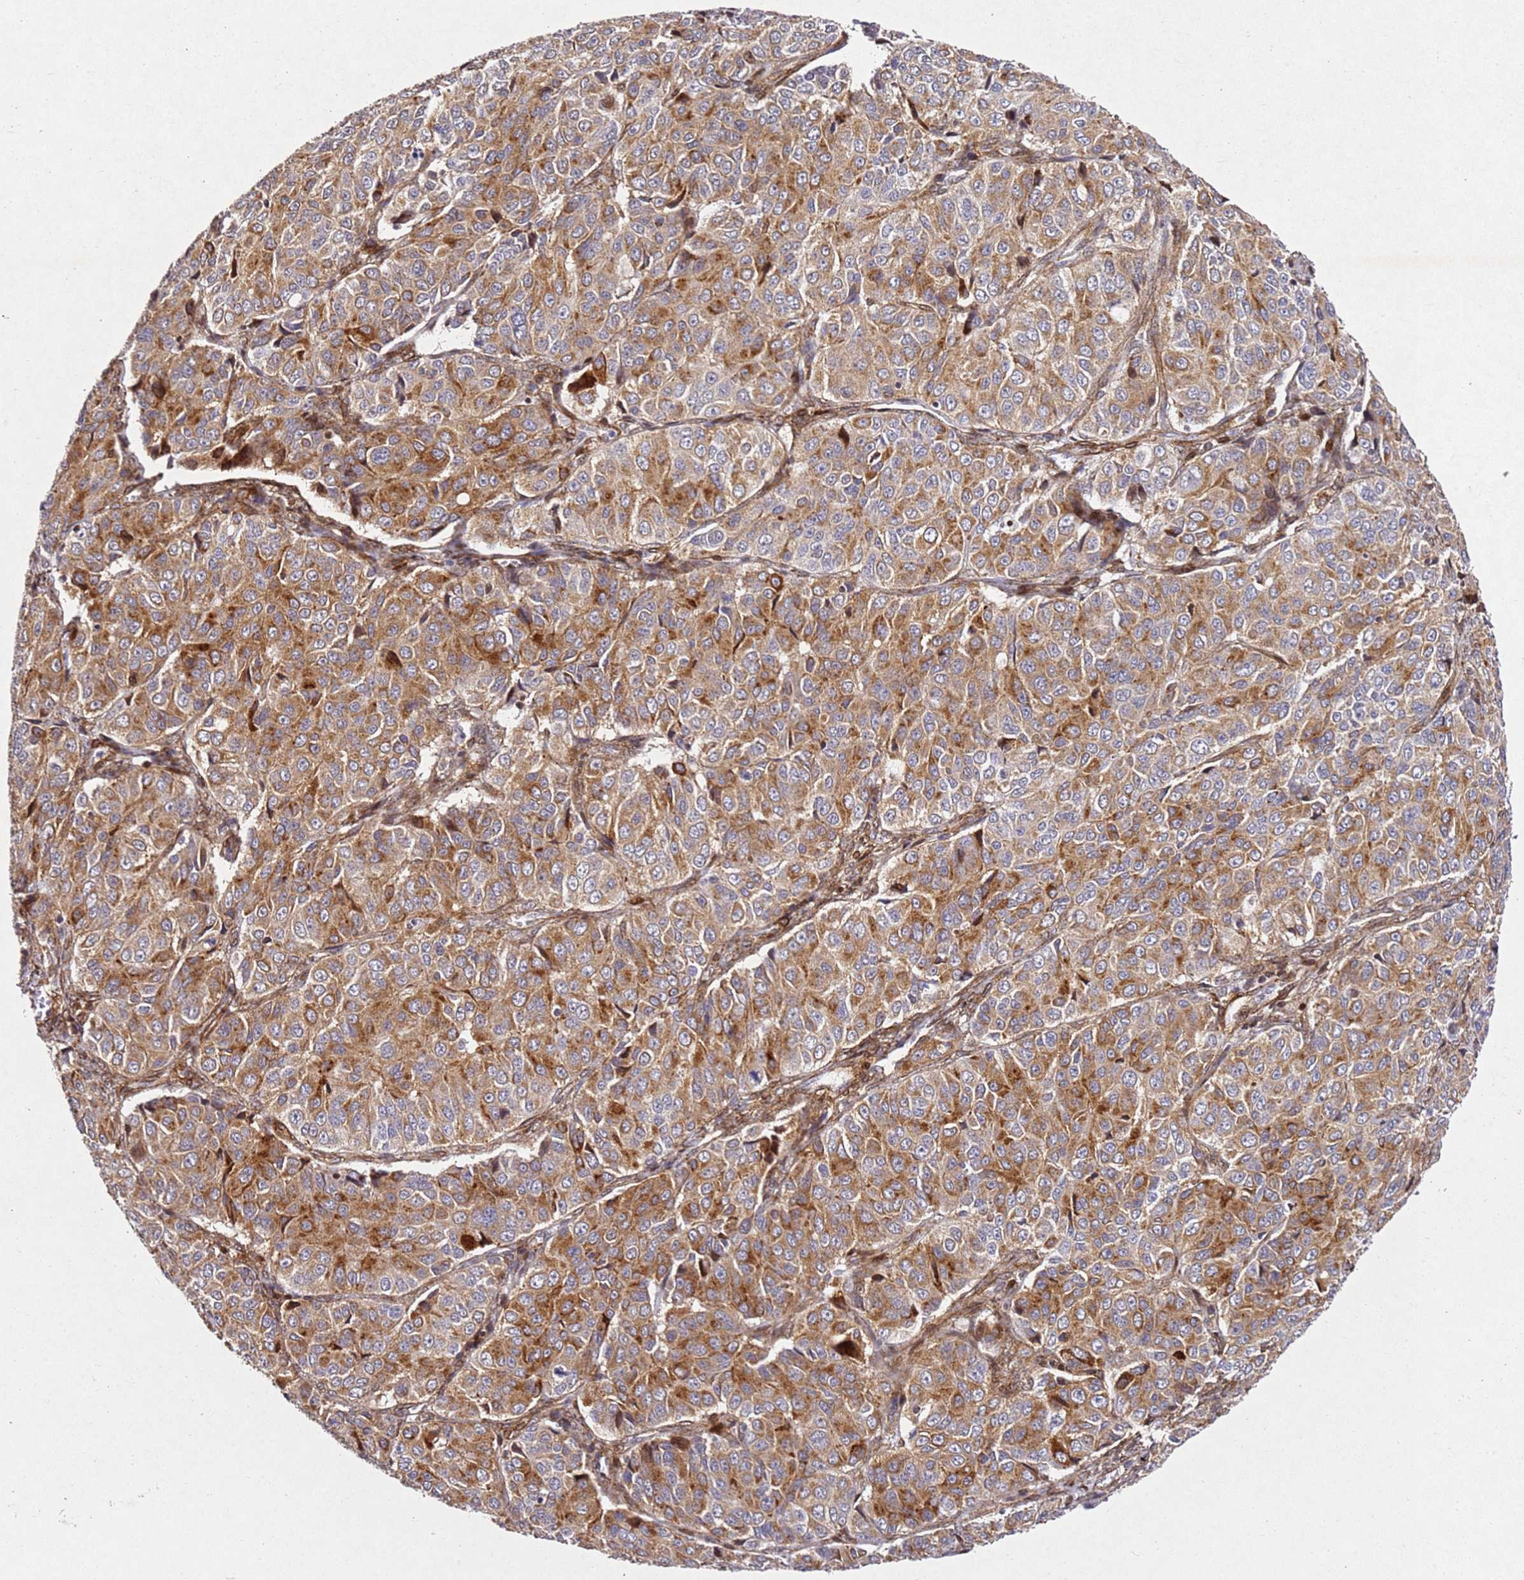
{"staining": {"intensity": "moderate", "quantity": ">75%", "location": "cytoplasmic/membranous"}, "tissue": "ovarian cancer", "cell_type": "Tumor cells", "image_type": "cancer", "snomed": [{"axis": "morphology", "description": "Carcinoma, endometroid"}, {"axis": "topography", "description": "Ovary"}], "caption": "Ovarian cancer (endometroid carcinoma) was stained to show a protein in brown. There is medium levels of moderate cytoplasmic/membranous expression in about >75% of tumor cells.", "gene": "ZNF296", "patient": {"sex": "female", "age": 51}}